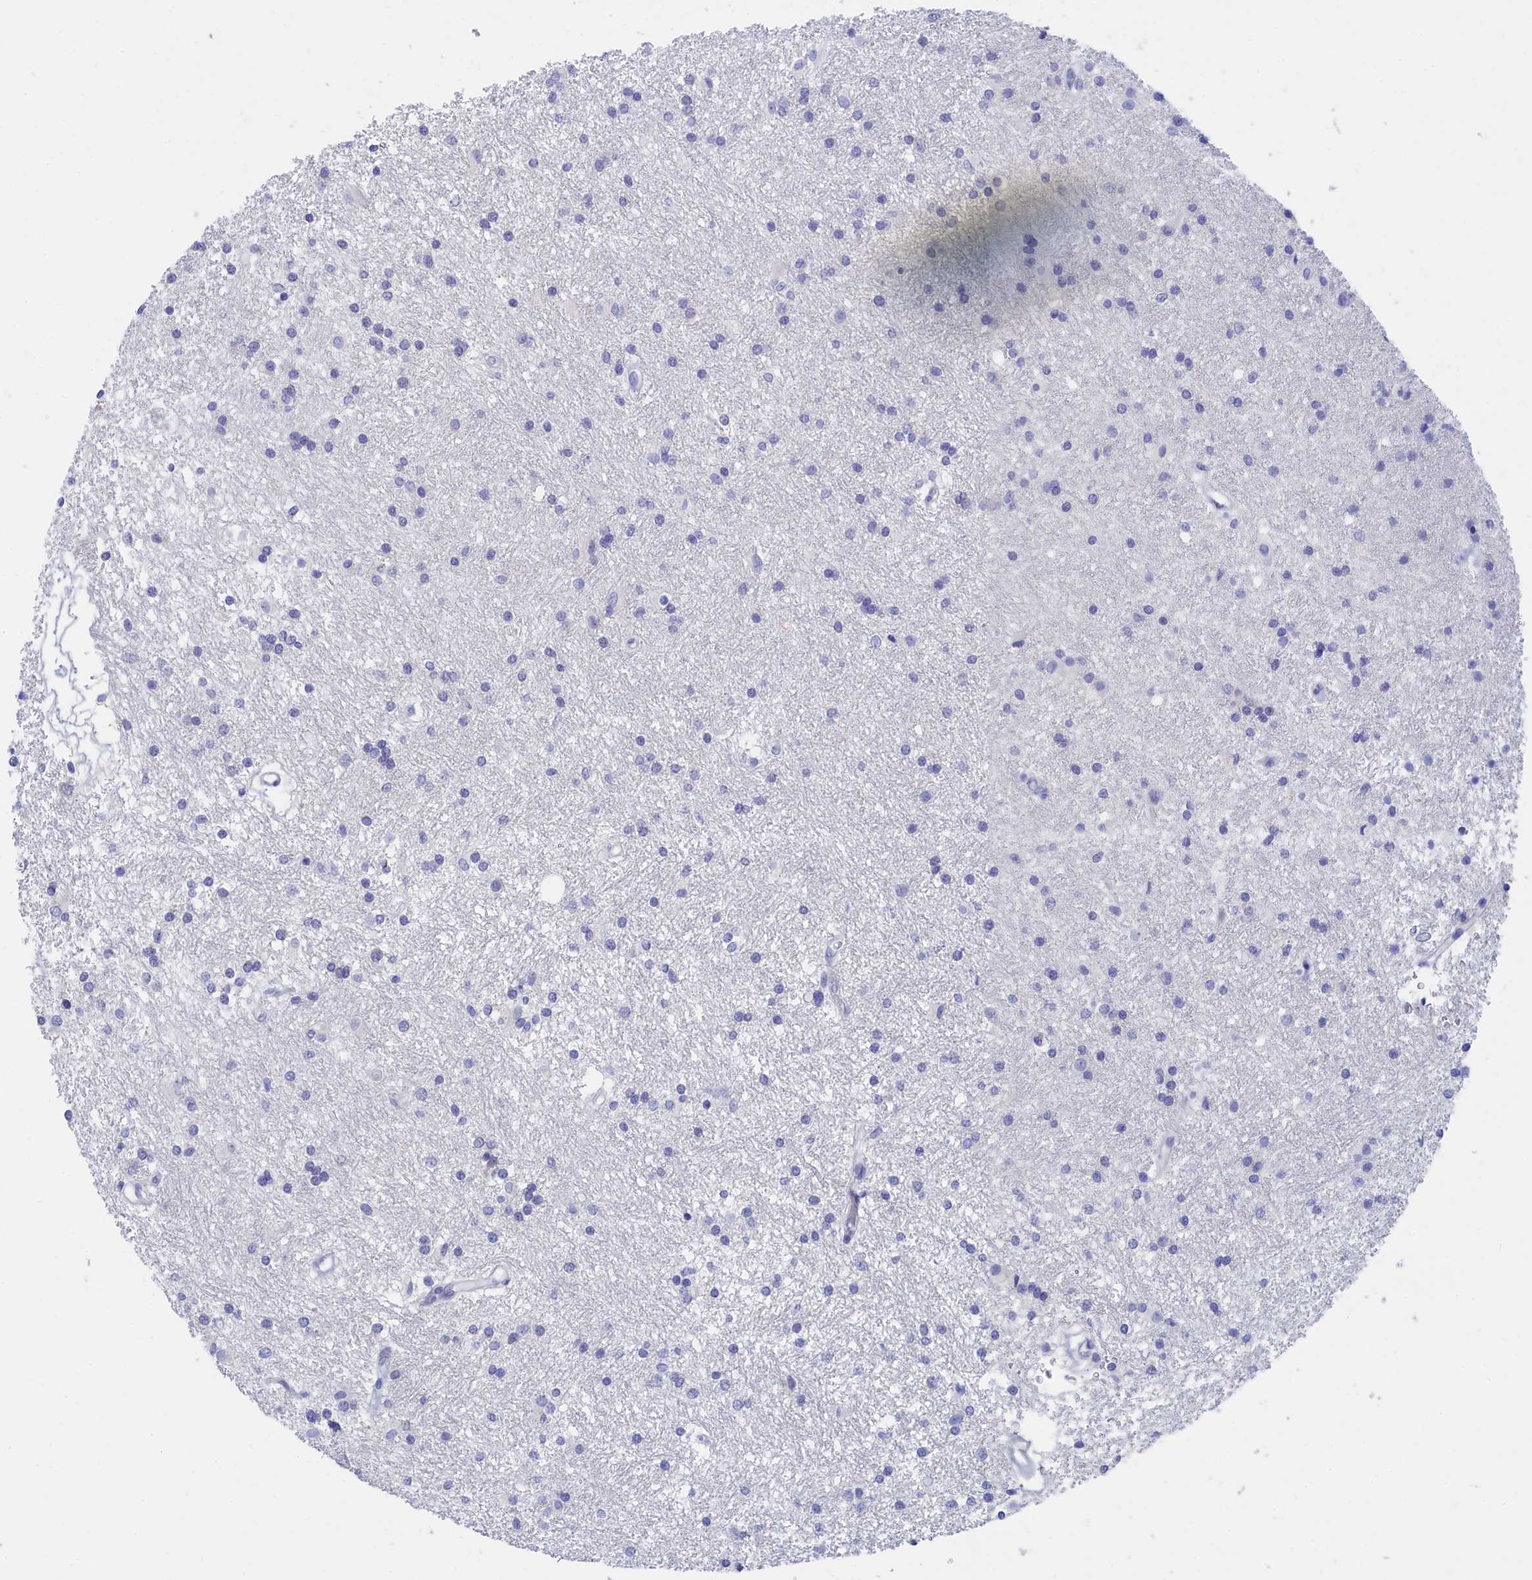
{"staining": {"intensity": "negative", "quantity": "none", "location": "none"}, "tissue": "glioma", "cell_type": "Tumor cells", "image_type": "cancer", "snomed": [{"axis": "morphology", "description": "Glioma, malignant, High grade"}, {"axis": "topography", "description": "Brain"}], "caption": "Tumor cells are negative for brown protein staining in glioma.", "gene": "TRIM10", "patient": {"sex": "male", "age": 77}}